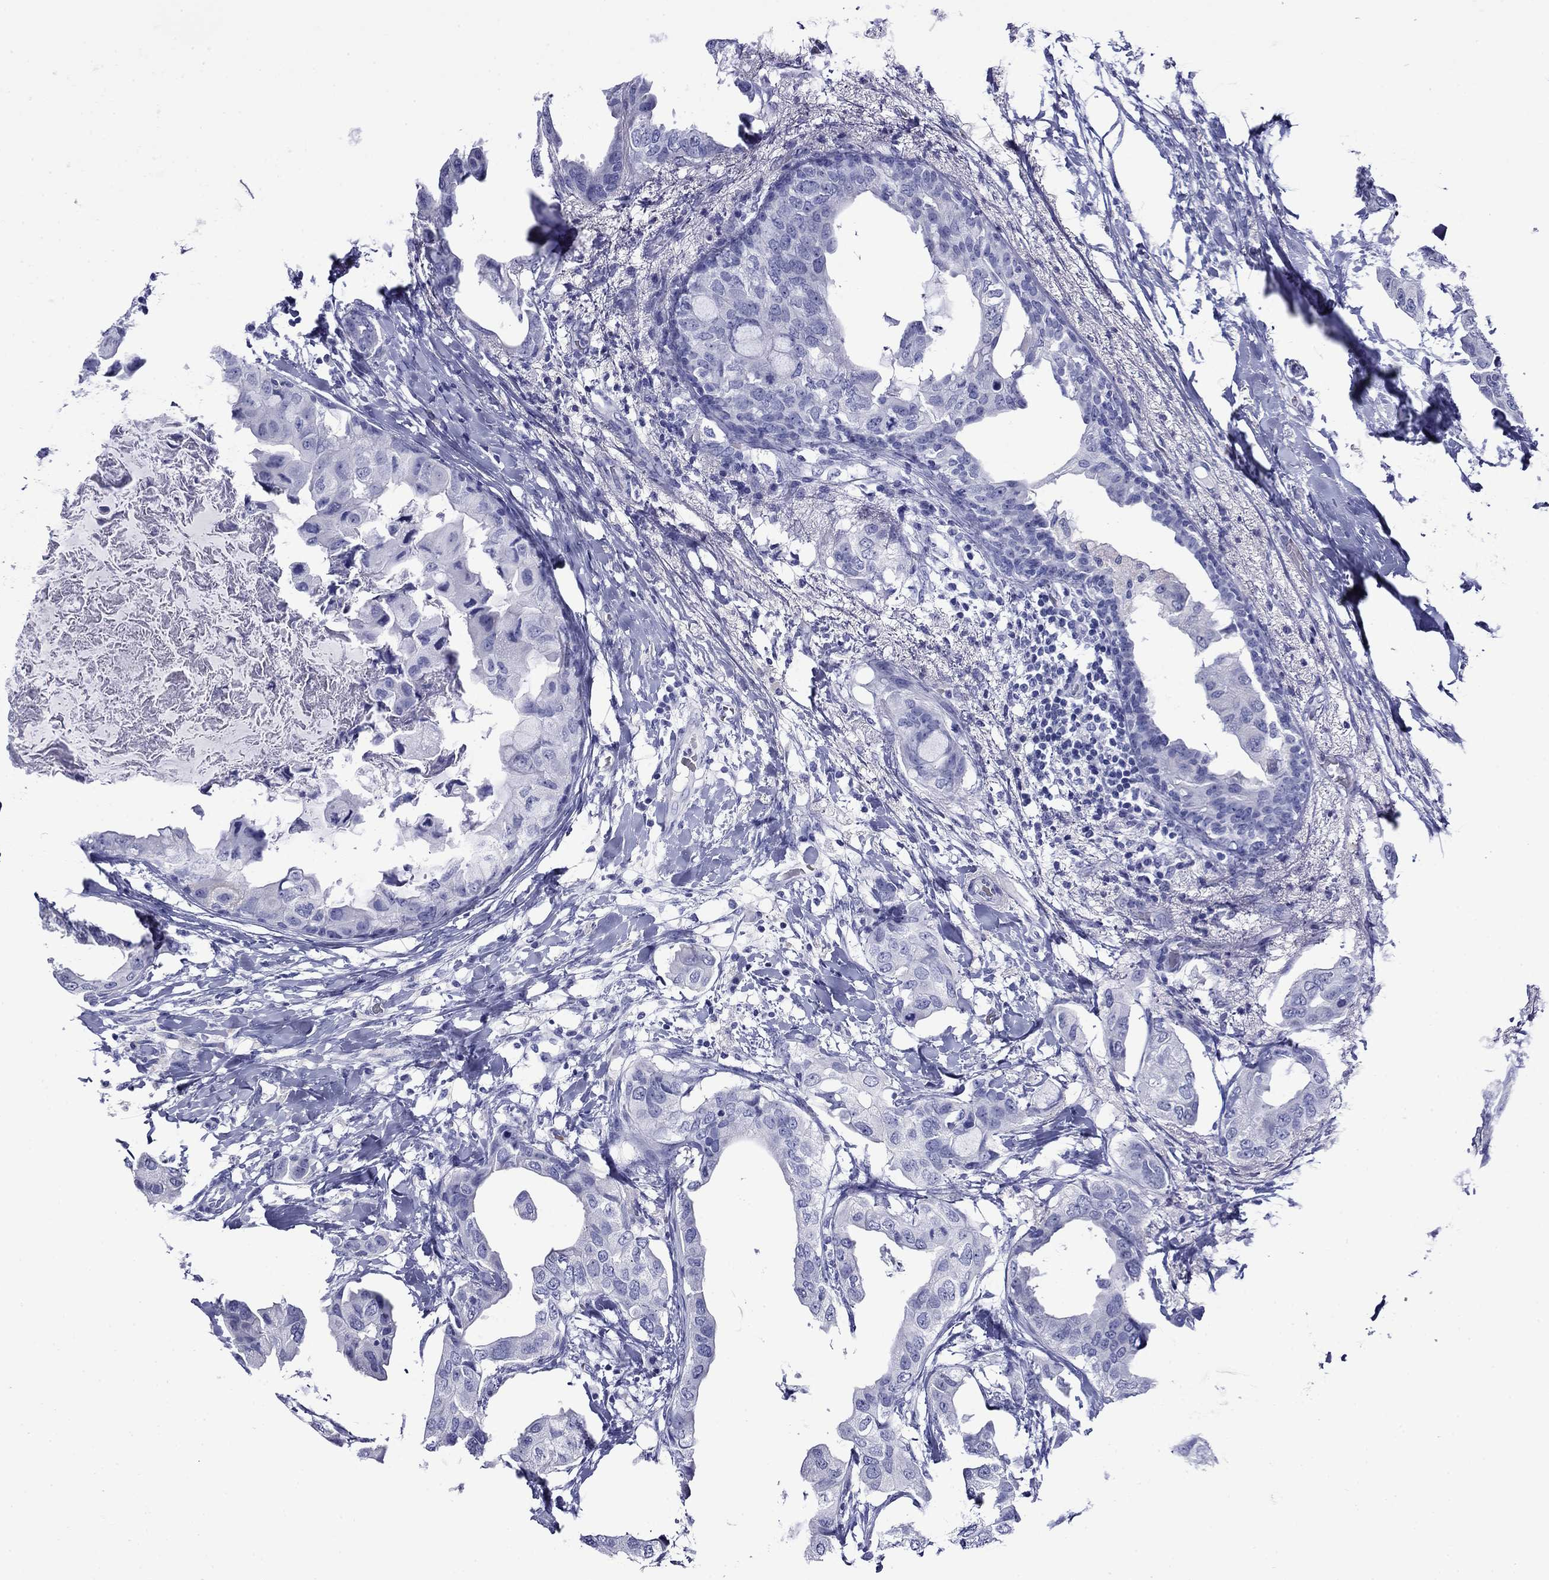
{"staining": {"intensity": "negative", "quantity": "none", "location": "none"}, "tissue": "breast cancer", "cell_type": "Tumor cells", "image_type": "cancer", "snomed": [{"axis": "morphology", "description": "Normal tissue, NOS"}, {"axis": "morphology", "description": "Duct carcinoma"}, {"axis": "topography", "description": "Breast"}], "caption": "Immunohistochemistry (IHC) micrograph of breast infiltrating ductal carcinoma stained for a protein (brown), which reveals no expression in tumor cells.", "gene": "ROM1", "patient": {"sex": "female", "age": 40}}